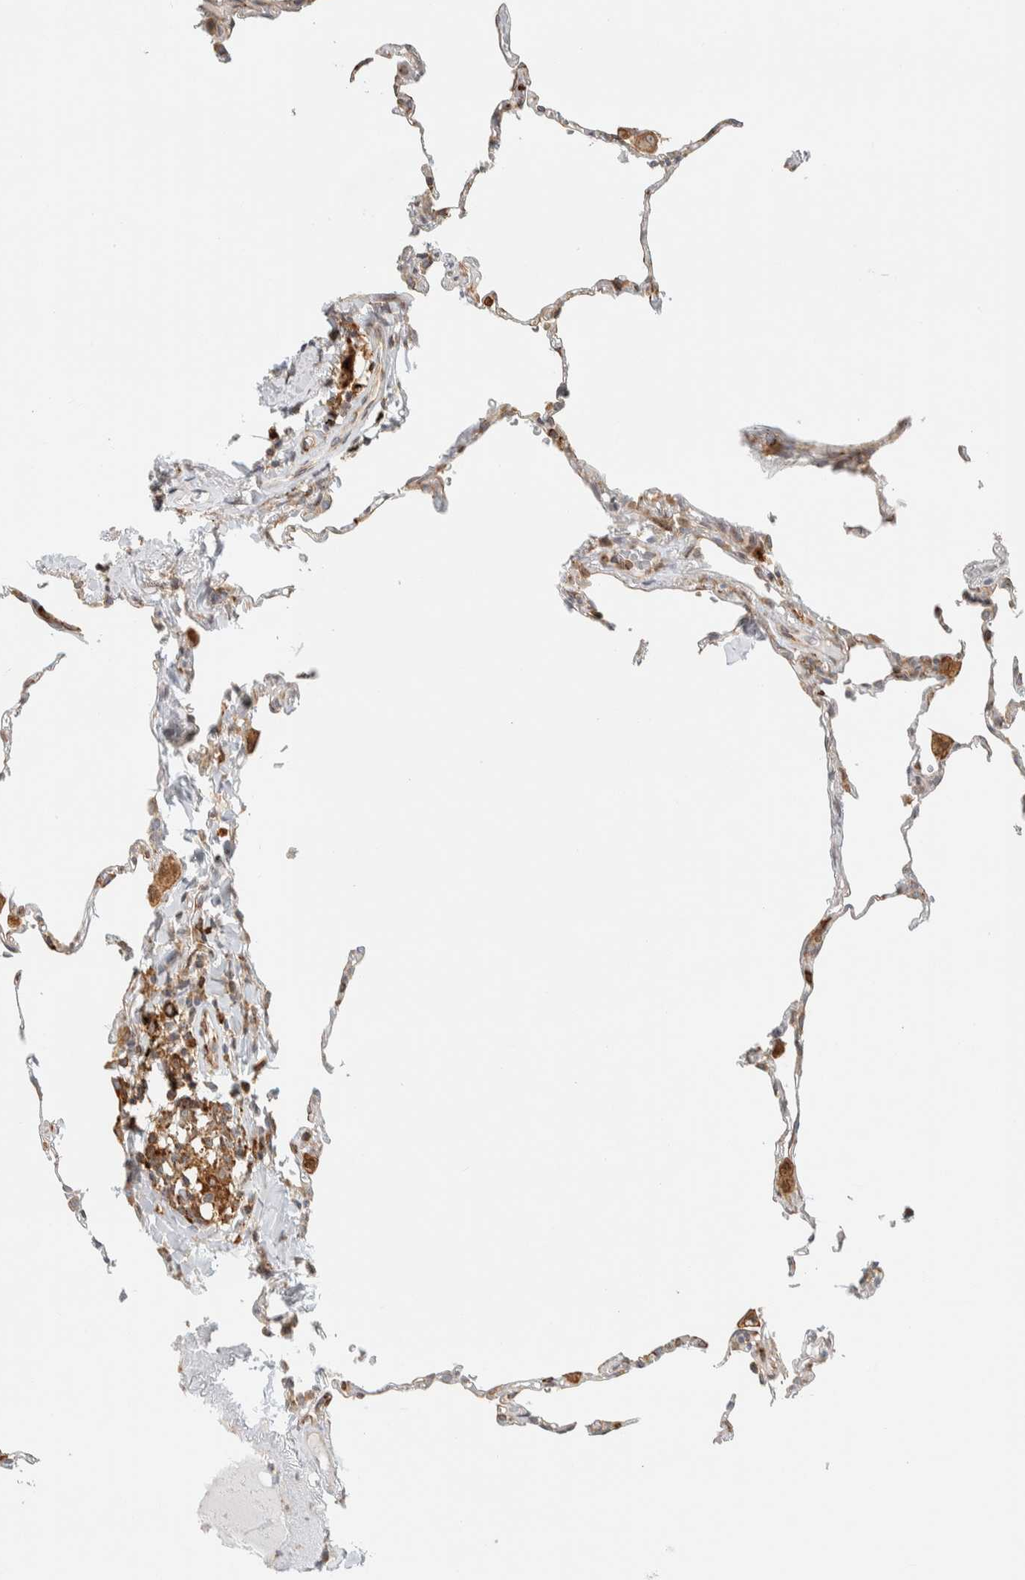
{"staining": {"intensity": "moderate", "quantity": "<25%", "location": "cytoplasmic/membranous"}, "tissue": "lung", "cell_type": "Alveolar cells", "image_type": "normal", "snomed": [{"axis": "morphology", "description": "Normal tissue, NOS"}, {"axis": "topography", "description": "Lung"}], "caption": "Moderate cytoplasmic/membranous staining is appreciated in approximately <25% of alveolar cells in unremarkable lung.", "gene": "LLGL2", "patient": {"sex": "male", "age": 59}}